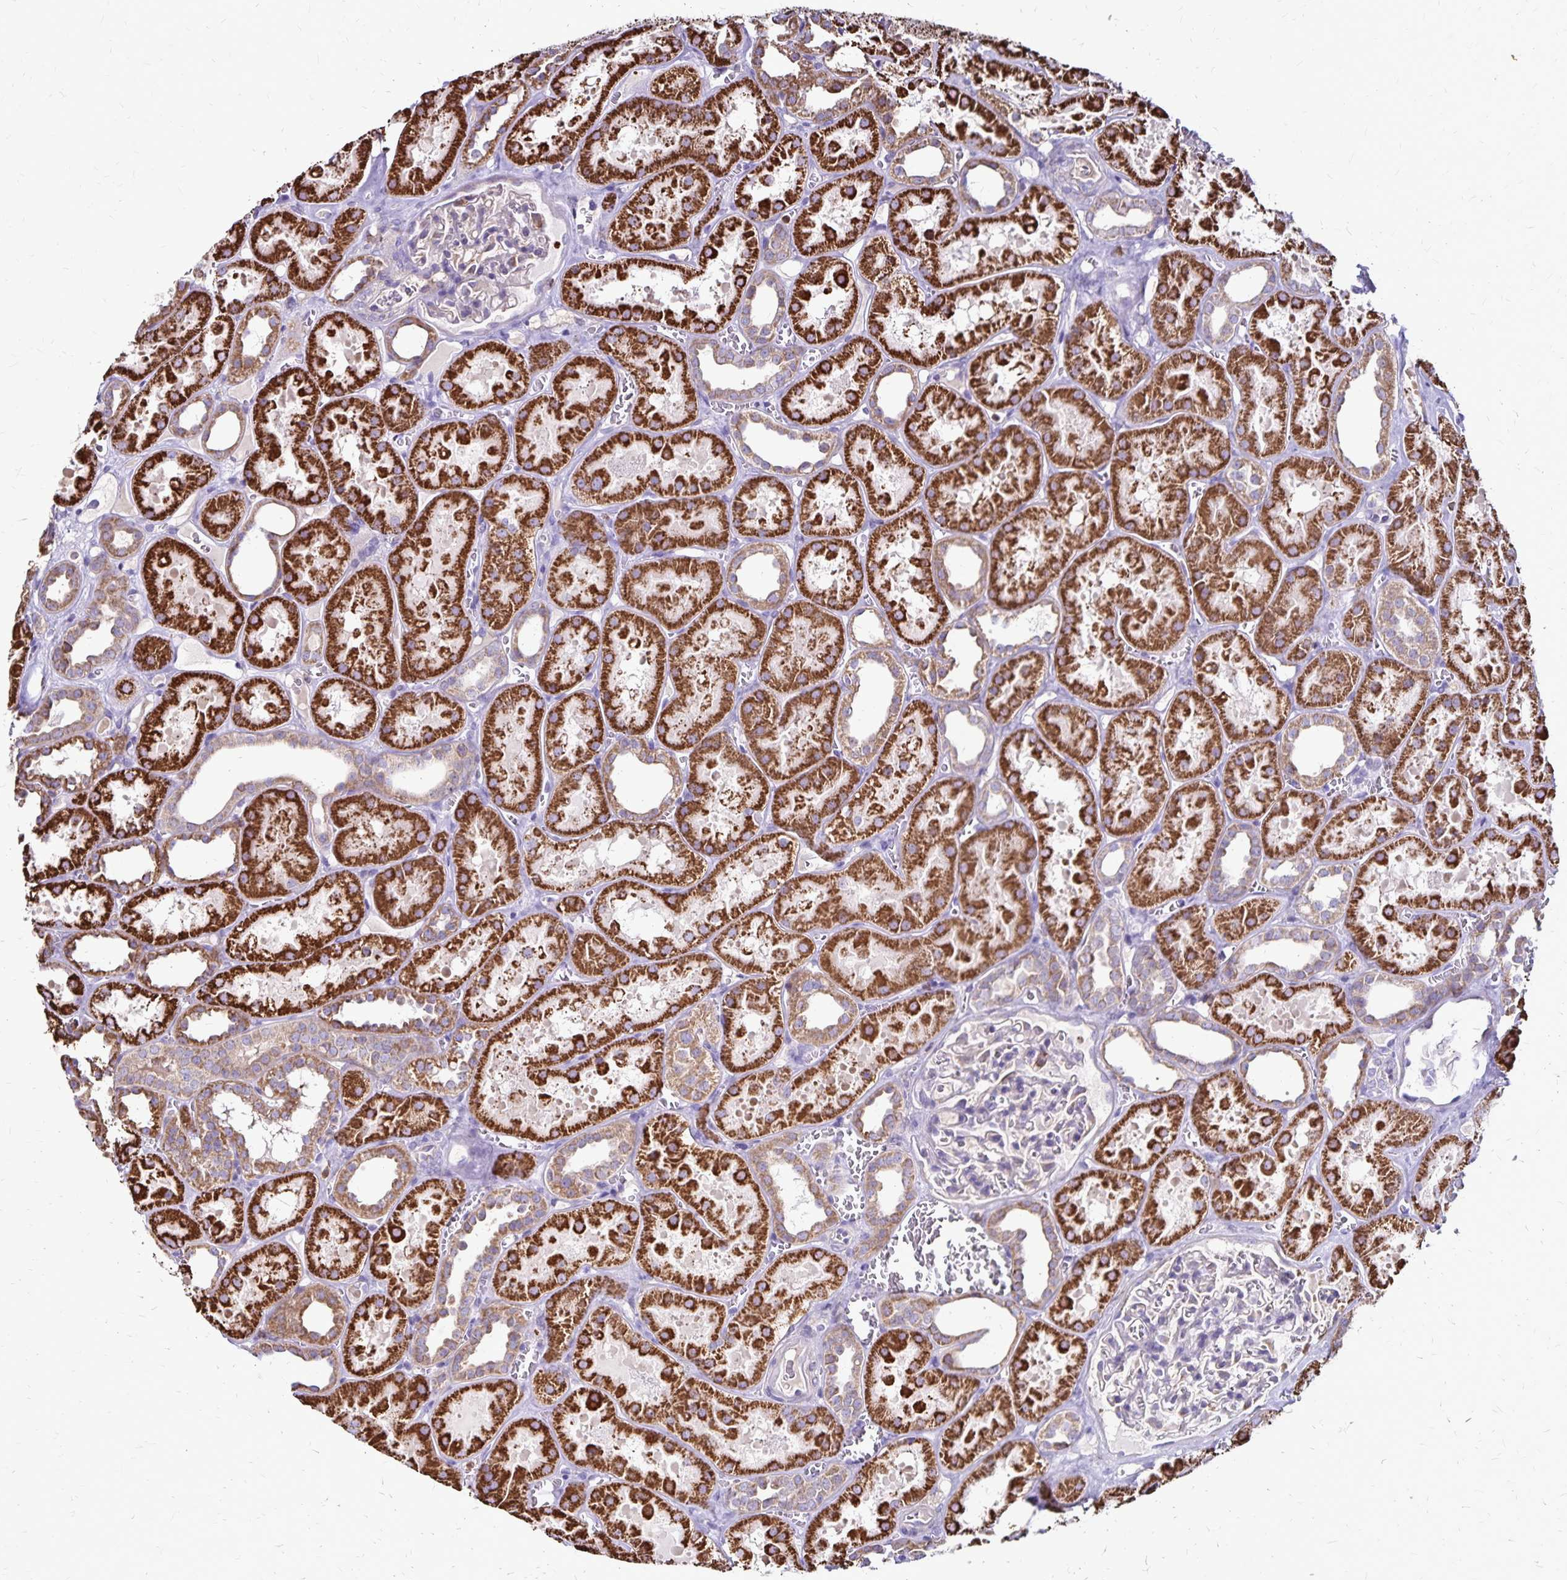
{"staining": {"intensity": "negative", "quantity": "none", "location": "none"}, "tissue": "kidney", "cell_type": "Cells in glomeruli", "image_type": "normal", "snomed": [{"axis": "morphology", "description": "Normal tissue, NOS"}, {"axis": "topography", "description": "Kidney"}], "caption": "An IHC micrograph of unremarkable kidney is shown. There is no staining in cells in glomeruli of kidney.", "gene": "NAGPA", "patient": {"sex": "female", "age": 41}}